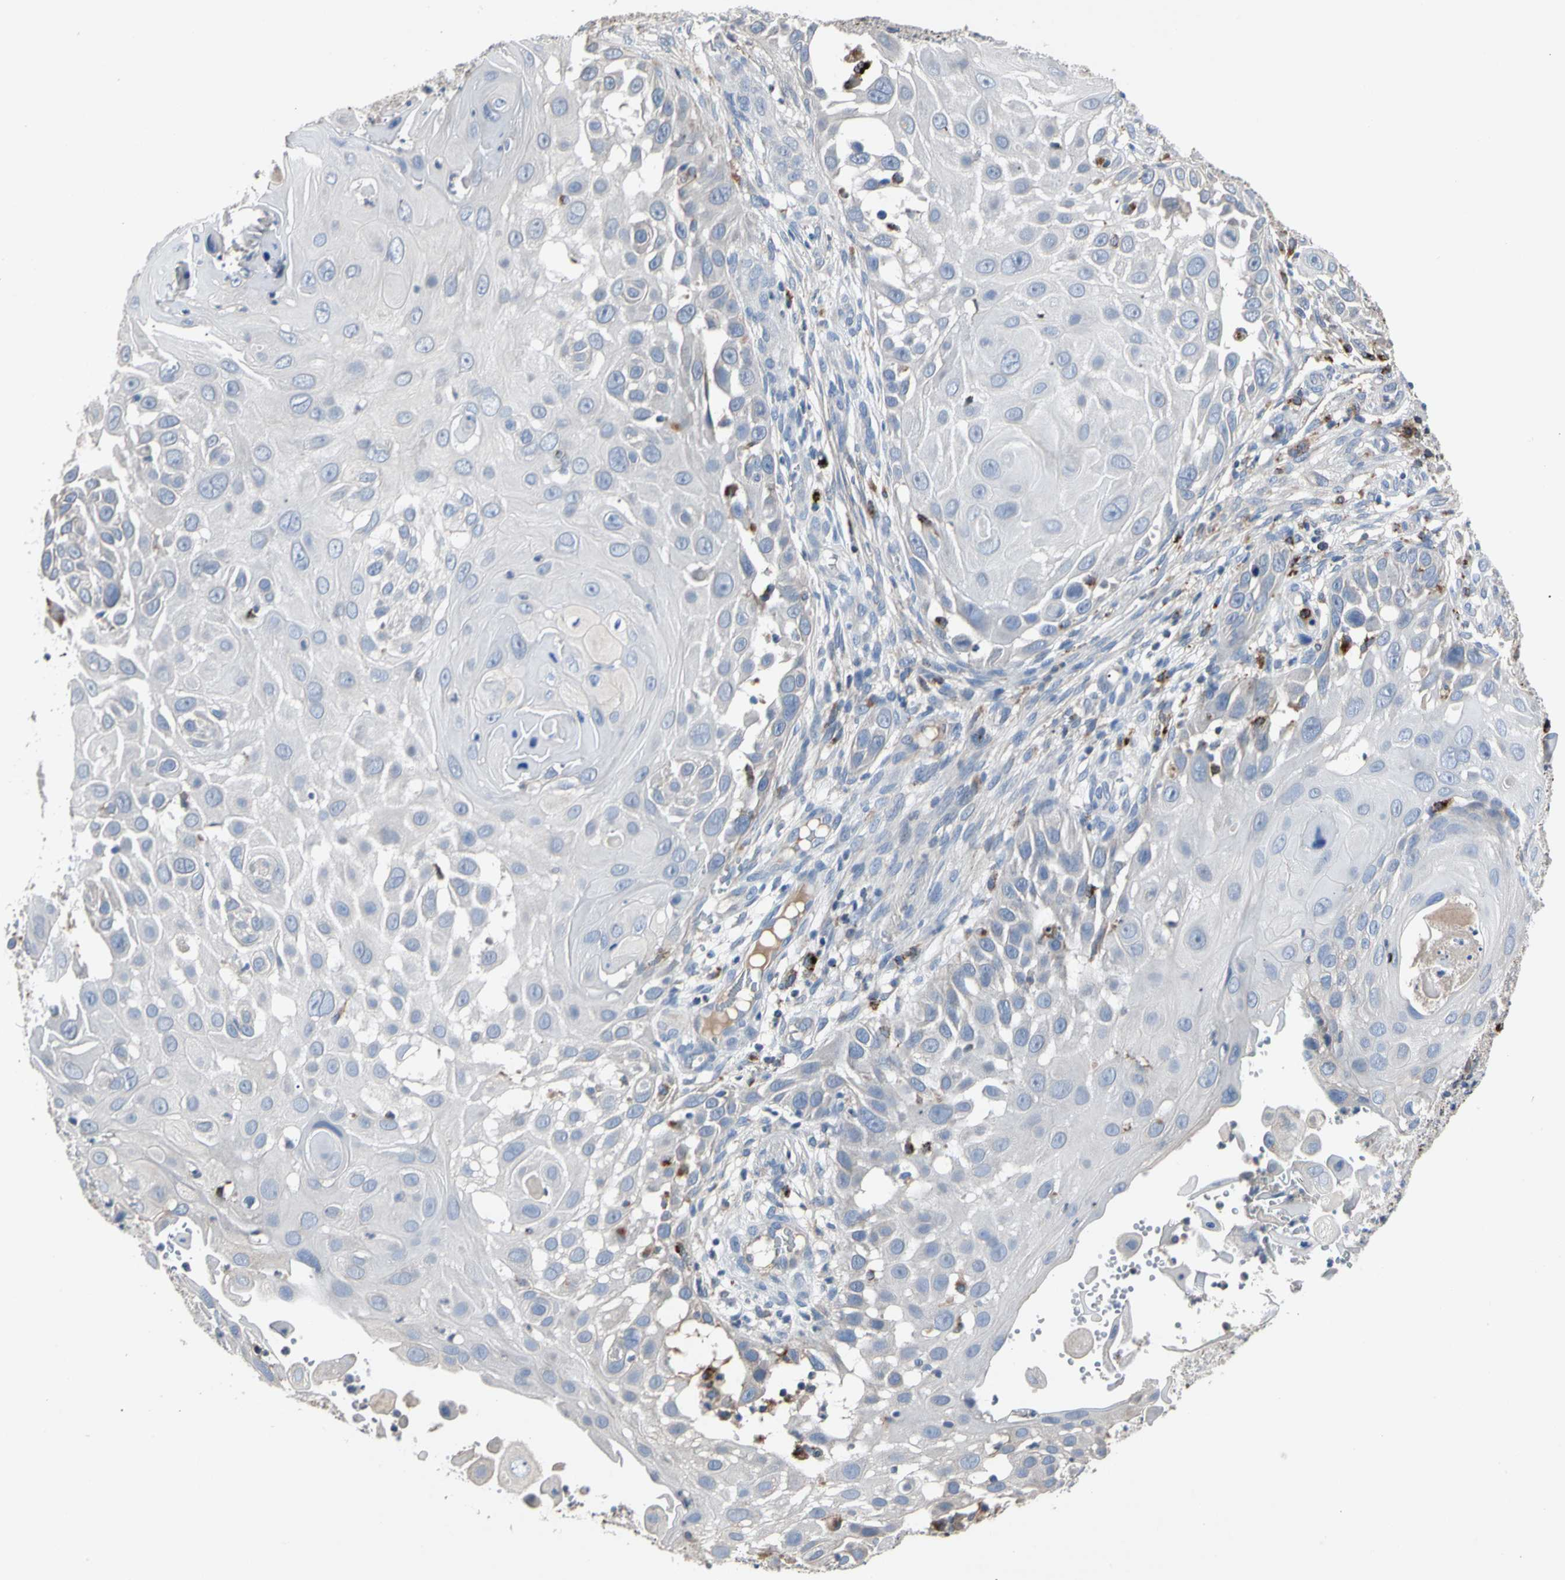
{"staining": {"intensity": "negative", "quantity": "none", "location": "none"}, "tissue": "skin cancer", "cell_type": "Tumor cells", "image_type": "cancer", "snomed": [{"axis": "morphology", "description": "Squamous cell carcinoma, NOS"}, {"axis": "topography", "description": "Skin"}], "caption": "Skin squamous cell carcinoma stained for a protein using immunohistochemistry (IHC) displays no expression tumor cells.", "gene": "ADA2", "patient": {"sex": "female", "age": 44}}